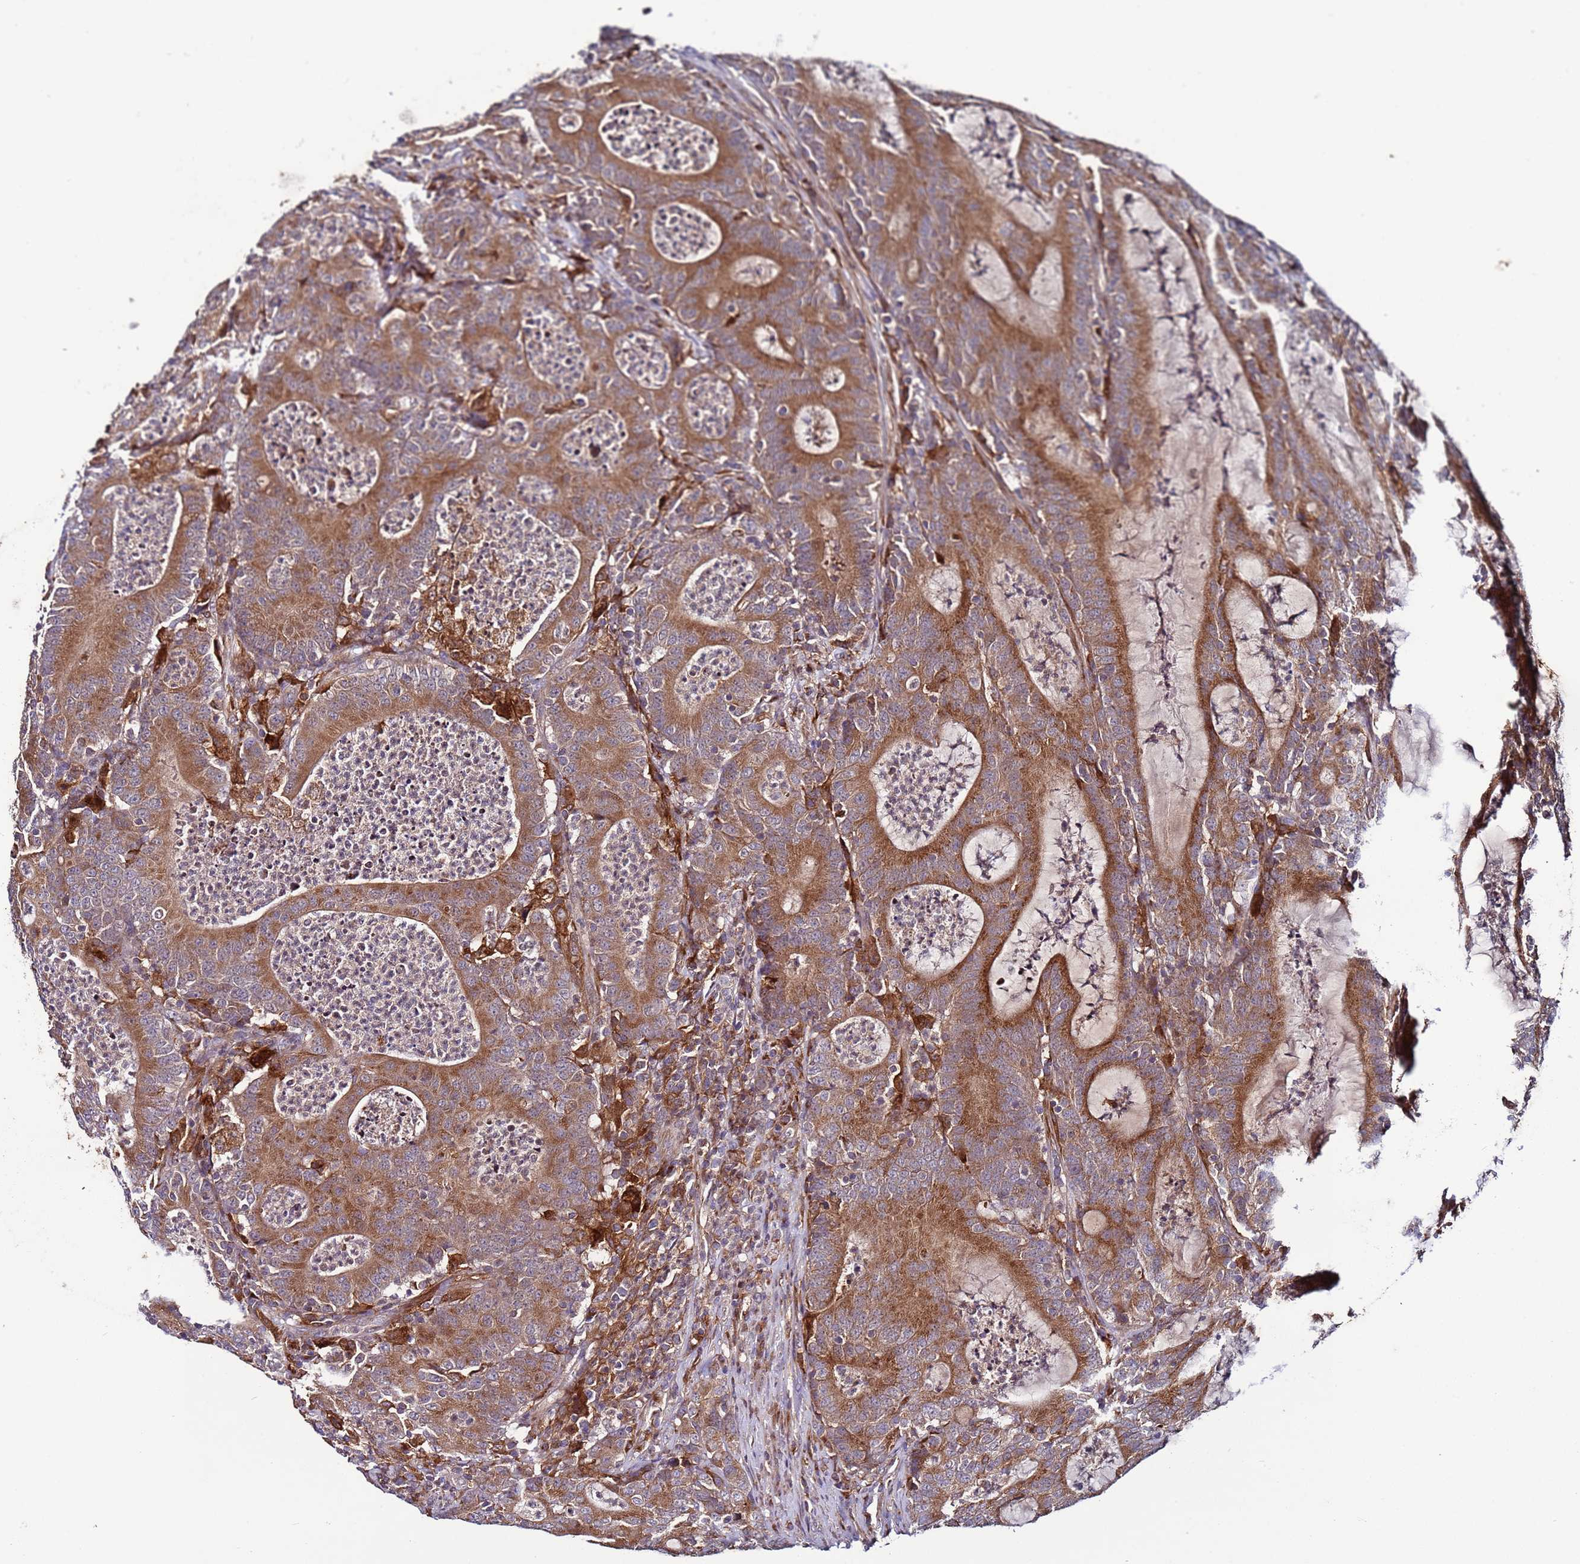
{"staining": {"intensity": "moderate", "quantity": ">75%", "location": "cytoplasmic/membranous"}, "tissue": "colorectal cancer", "cell_type": "Tumor cells", "image_type": "cancer", "snomed": [{"axis": "morphology", "description": "Adenocarcinoma, NOS"}, {"axis": "topography", "description": "Colon"}], "caption": "This image demonstrates immunohistochemistry staining of human colorectal adenocarcinoma, with medium moderate cytoplasmic/membranous staining in about >75% of tumor cells.", "gene": "TMEM176B", "patient": {"sex": "male", "age": 83}}